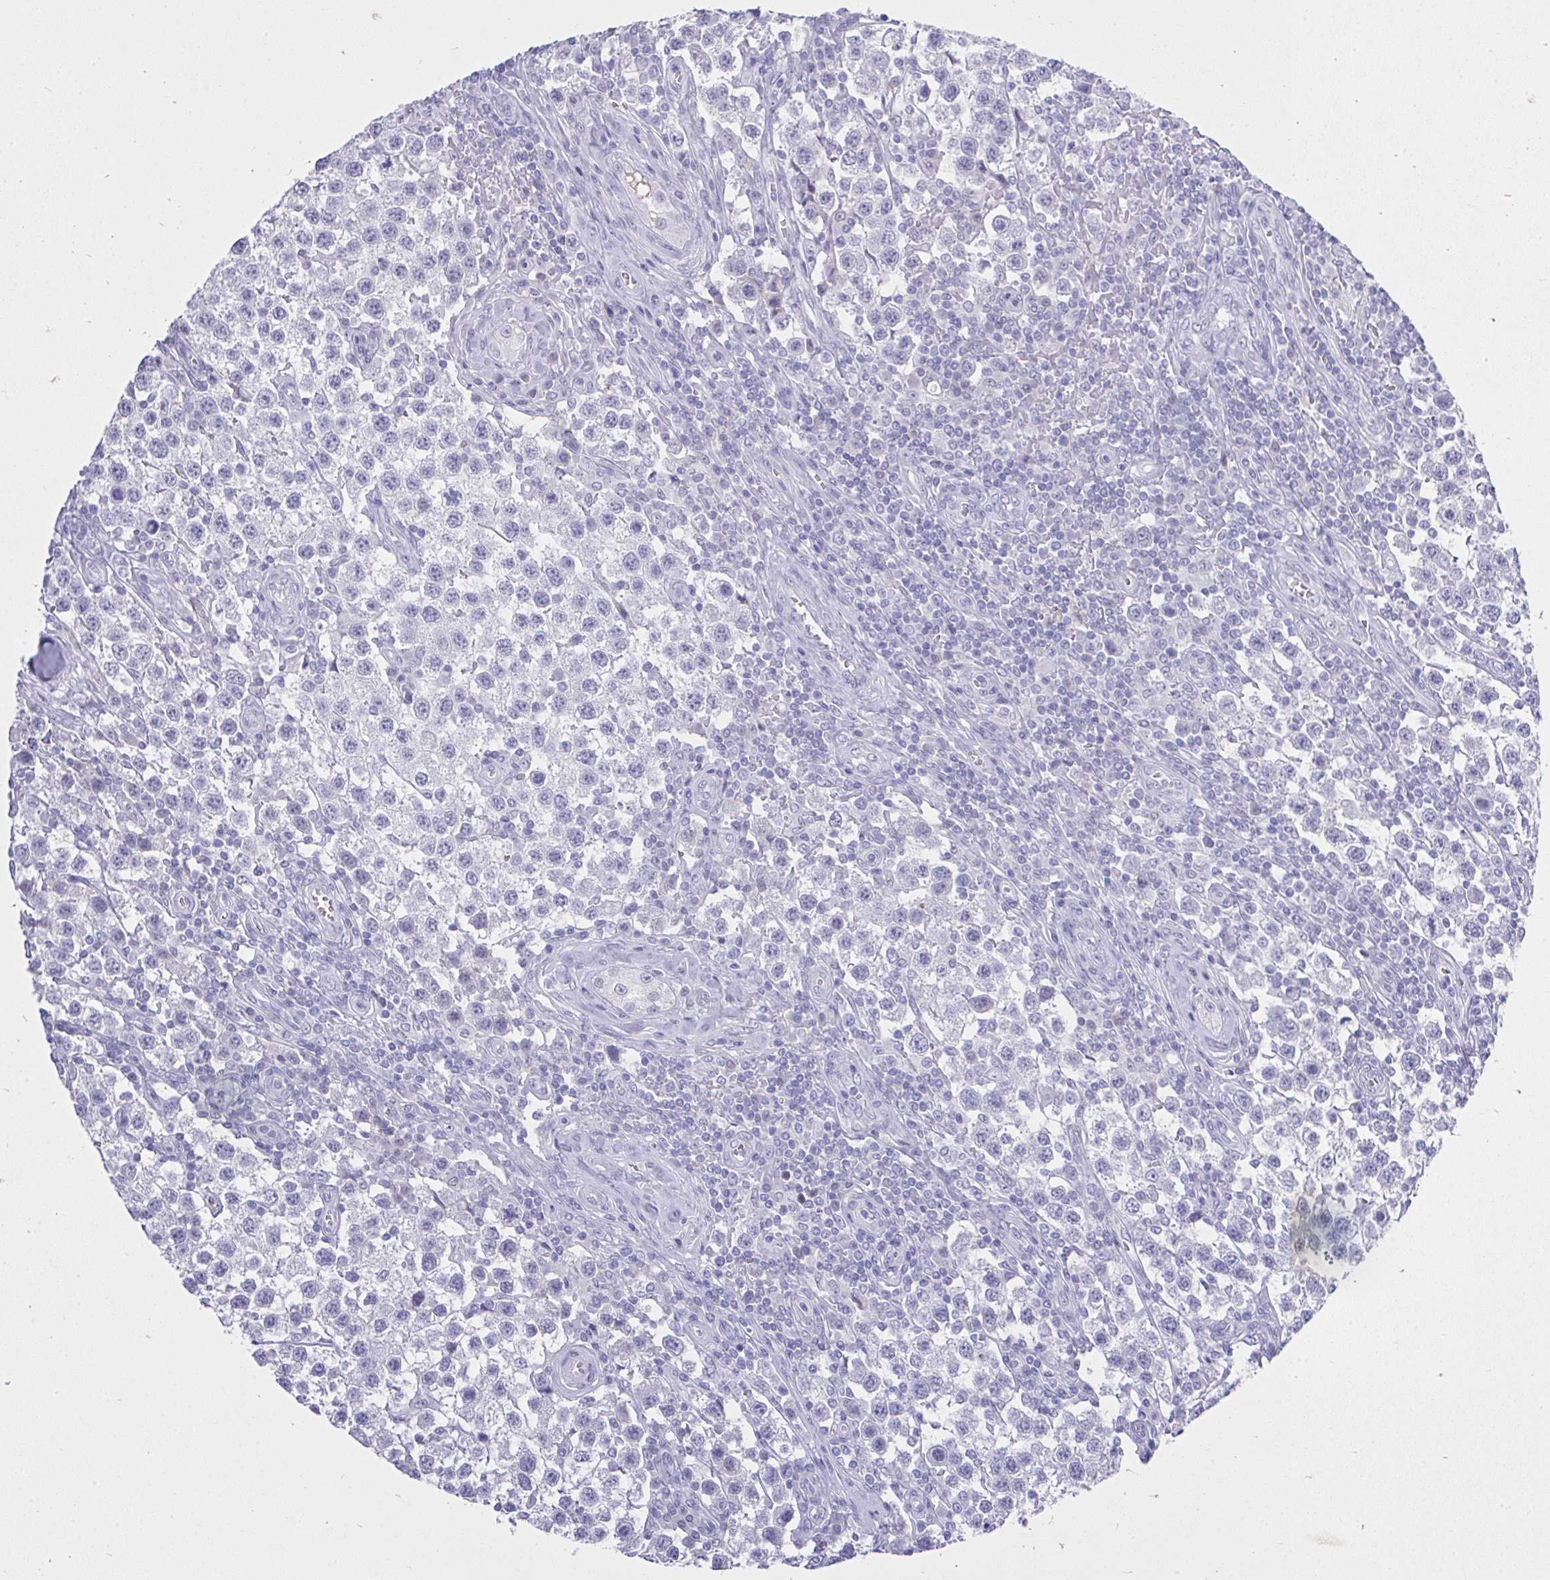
{"staining": {"intensity": "negative", "quantity": "none", "location": "none"}, "tissue": "testis cancer", "cell_type": "Tumor cells", "image_type": "cancer", "snomed": [{"axis": "morphology", "description": "Seminoma, NOS"}, {"axis": "topography", "description": "Testis"}], "caption": "An immunohistochemistry (IHC) micrograph of testis seminoma is shown. There is no staining in tumor cells of testis seminoma. Brightfield microscopy of immunohistochemistry stained with DAB (brown) and hematoxylin (blue), captured at high magnification.", "gene": "MS4A12", "patient": {"sex": "male", "age": 34}}